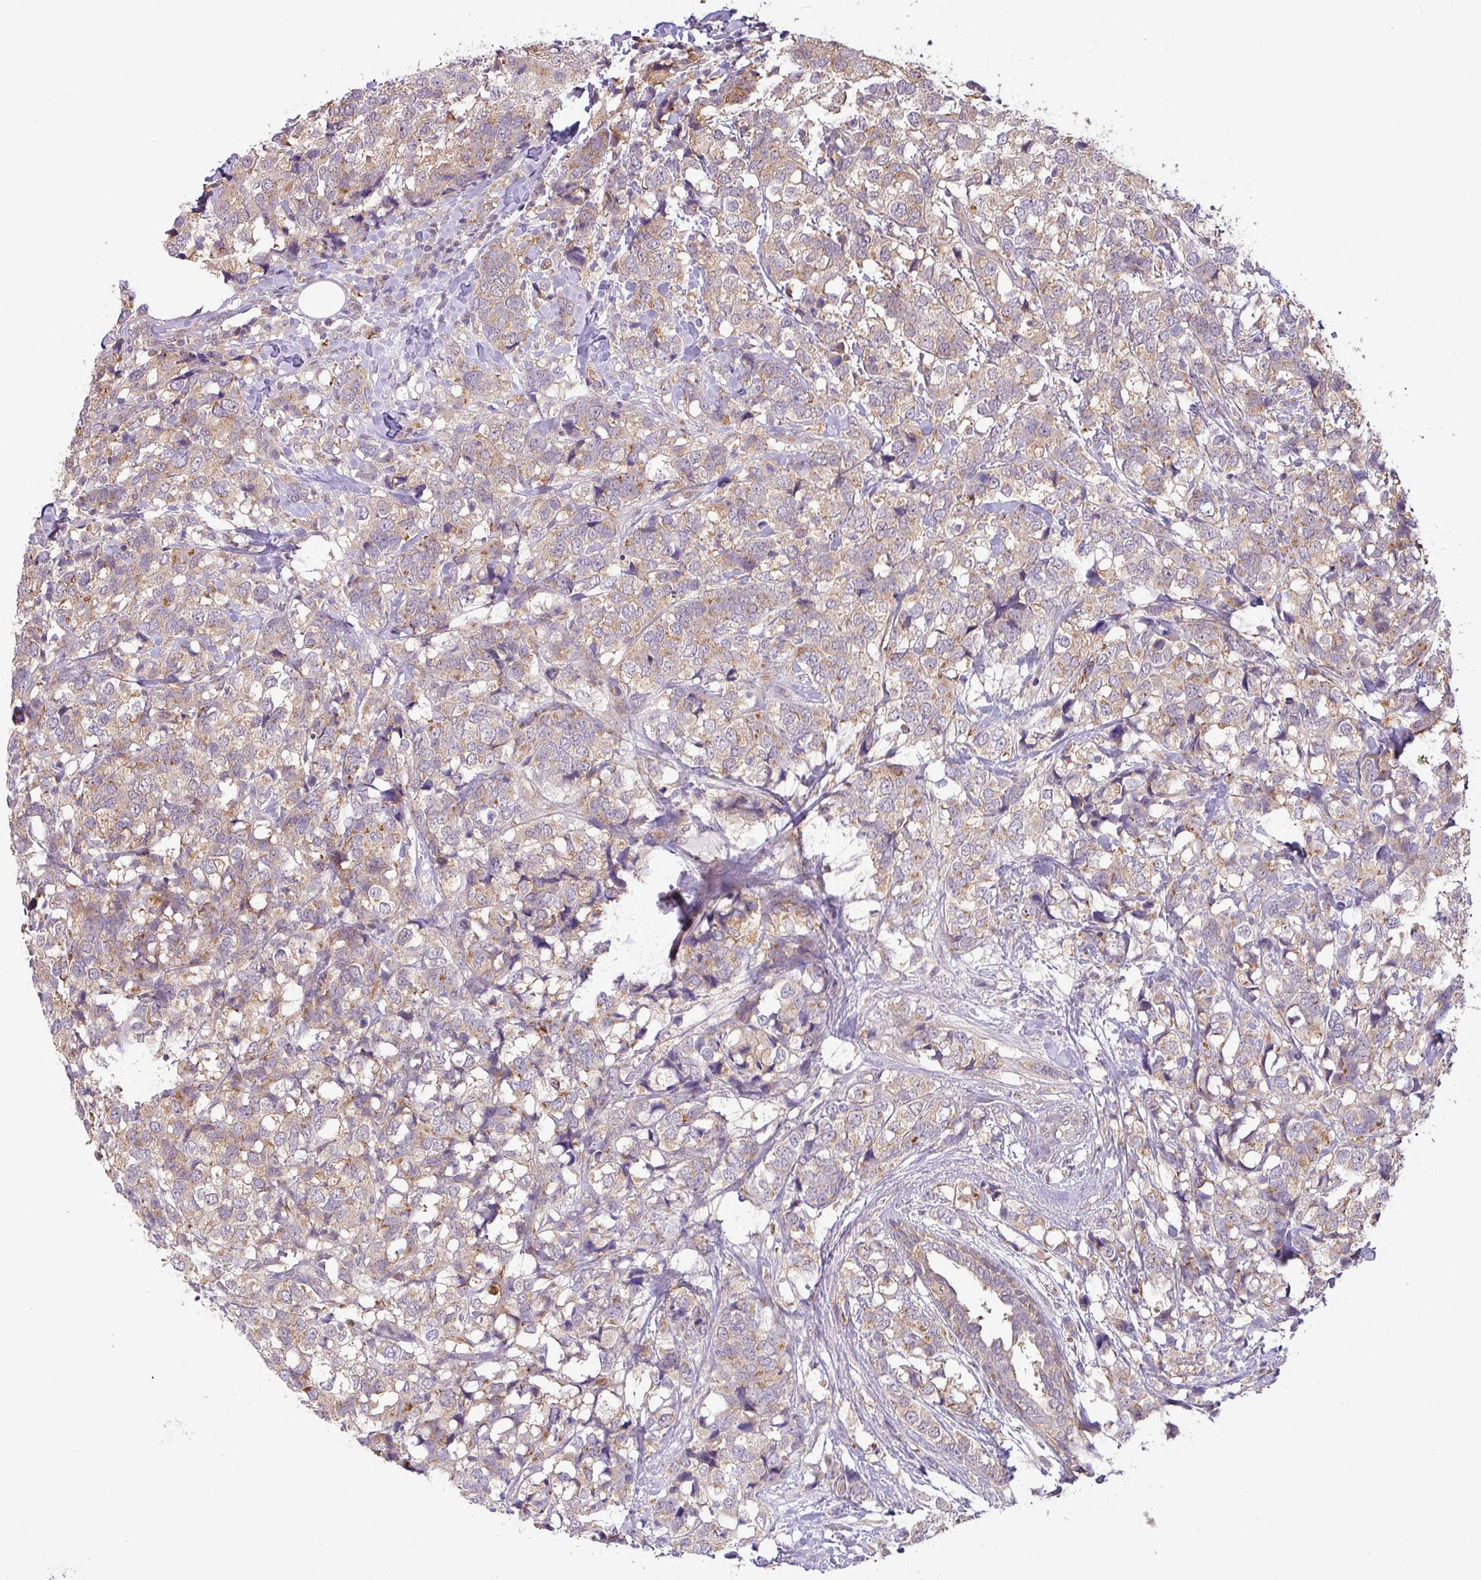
{"staining": {"intensity": "weak", "quantity": "25%-75%", "location": "cytoplasmic/membranous"}, "tissue": "breast cancer", "cell_type": "Tumor cells", "image_type": "cancer", "snomed": [{"axis": "morphology", "description": "Lobular carcinoma"}, {"axis": "topography", "description": "Breast"}], "caption": "Immunohistochemical staining of human breast lobular carcinoma exhibits low levels of weak cytoplasmic/membranous positivity in about 25%-75% of tumor cells.", "gene": "GALNT12", "patient": {"sex": "female", "age": 59}}